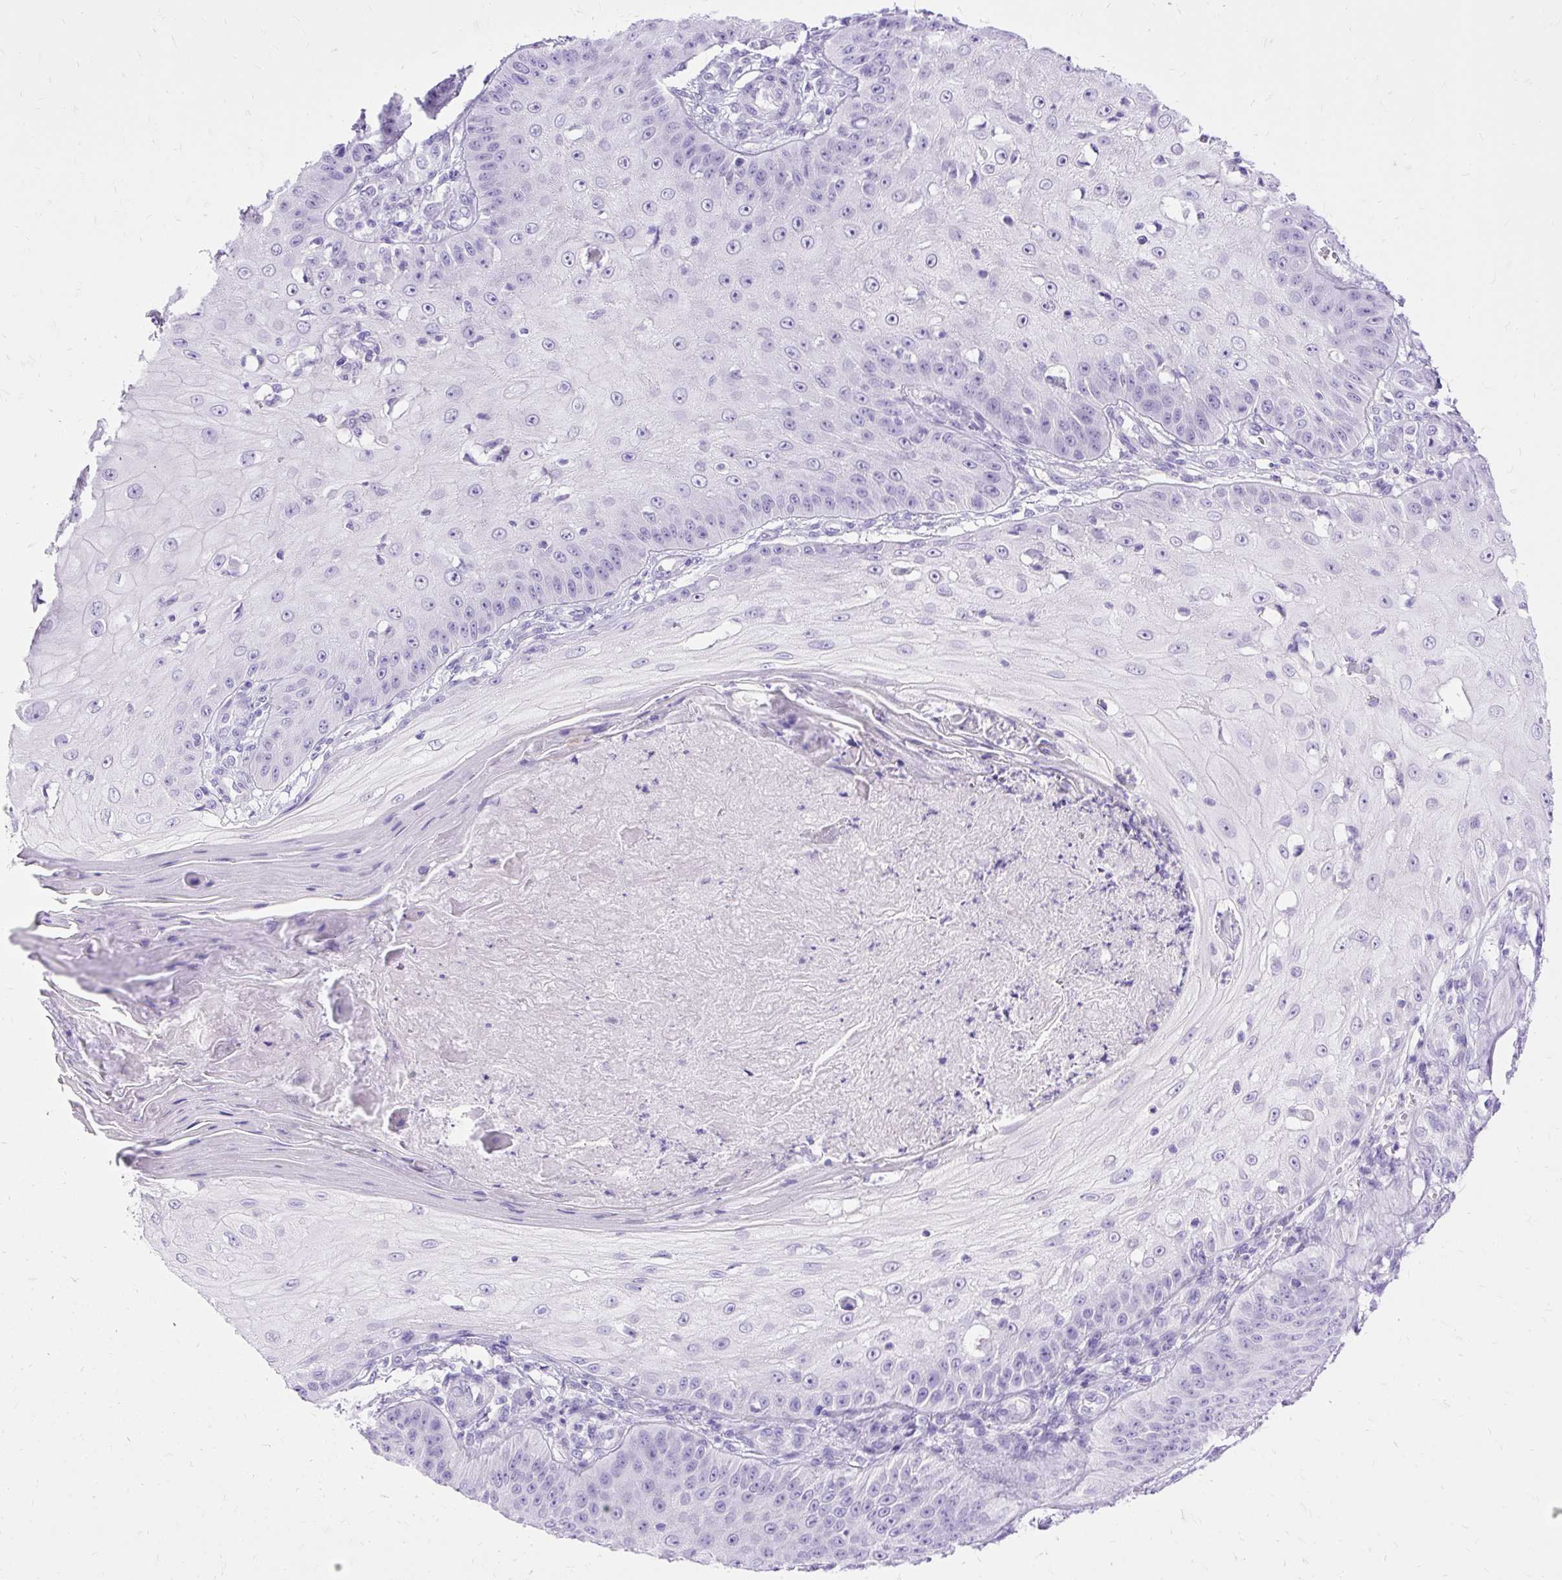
{"staining": {"intensity": "negative", "quantity": "none", "location": "none"}, "tissue": "skin cancer", "cell_type": "Tumor cells", "image_type": "cancer", "snomed": [{"axis": "morphology", "description": "Squamous cell carcinoma, NOS"}, {"axis": "topography", "description": "Skin"}], "caption": "IHC histopathology image of neoplastic tissue: skin cancer (squamous cell carcinoma) stained with DAB reveals no significant protein expression in tumor cells. (DAB IHC, high magnification).", "gene": "HEY1", "patient": {"sex": "male", "age": 70}}